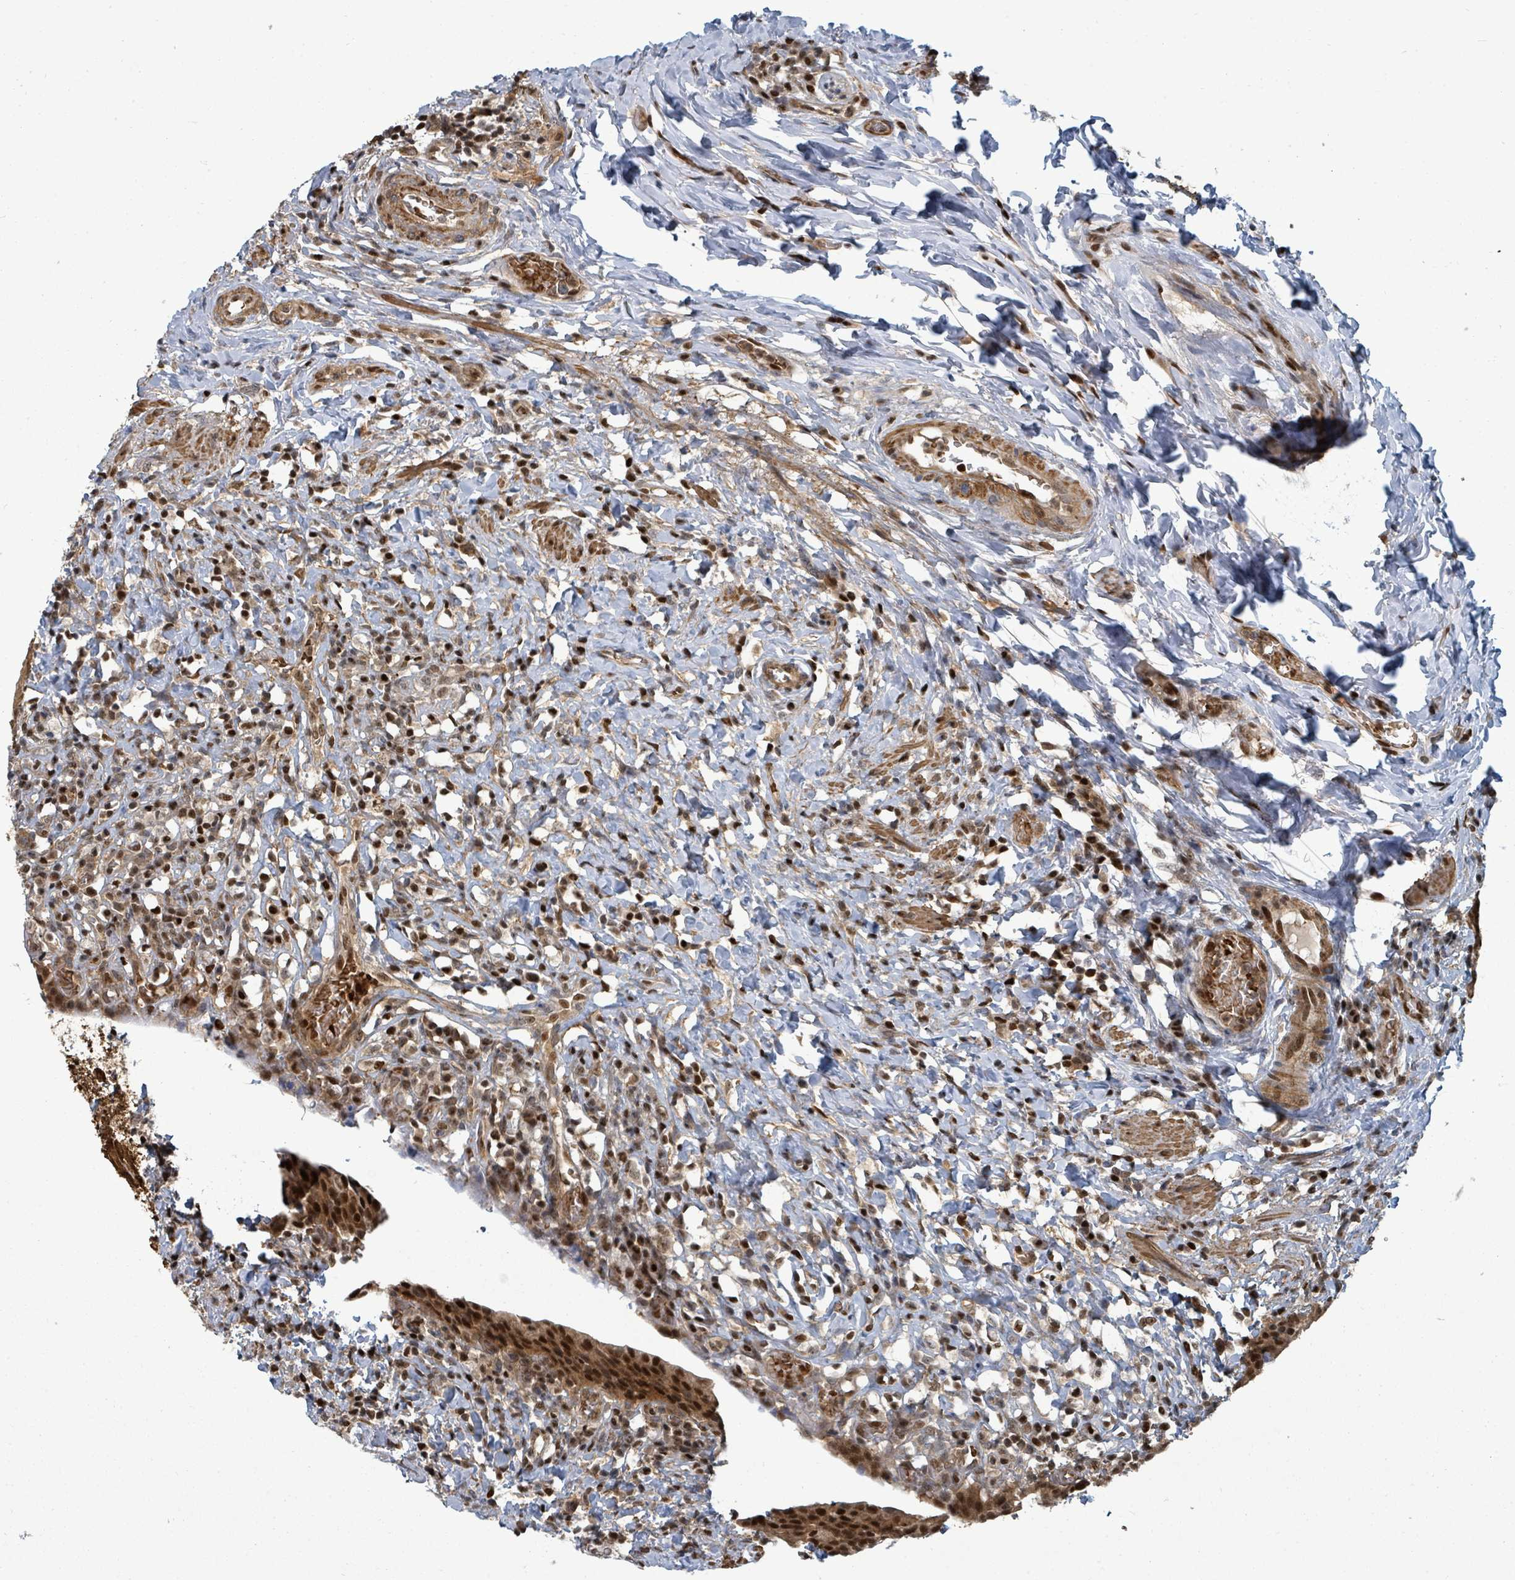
{"staining": {"intensity": "strong", "quantity": ">75%", "location": "cytoplasmic/membranous,nuclear"}, "tissue": "urinary bladder", "cell_type": "Urothelial cells", "image_type": "normal", "snomed": [{"axis": "morphology", "description": "Normal tissue, NOS"}, {"axis": "morphology", "description": "Inflammation, NOS"}, {"axis": "topography", "description": "Urinary bladder"}], "caption": "There is high levels of strong cytoplasmic/membranous,nuclear staining in urothelial cells of unremarkable urinary bladder, as demonstrated by immunohistochemical staining (brown color).", "gene": "TRDMT1", "patient": {"sex": "male", "age": 64}}